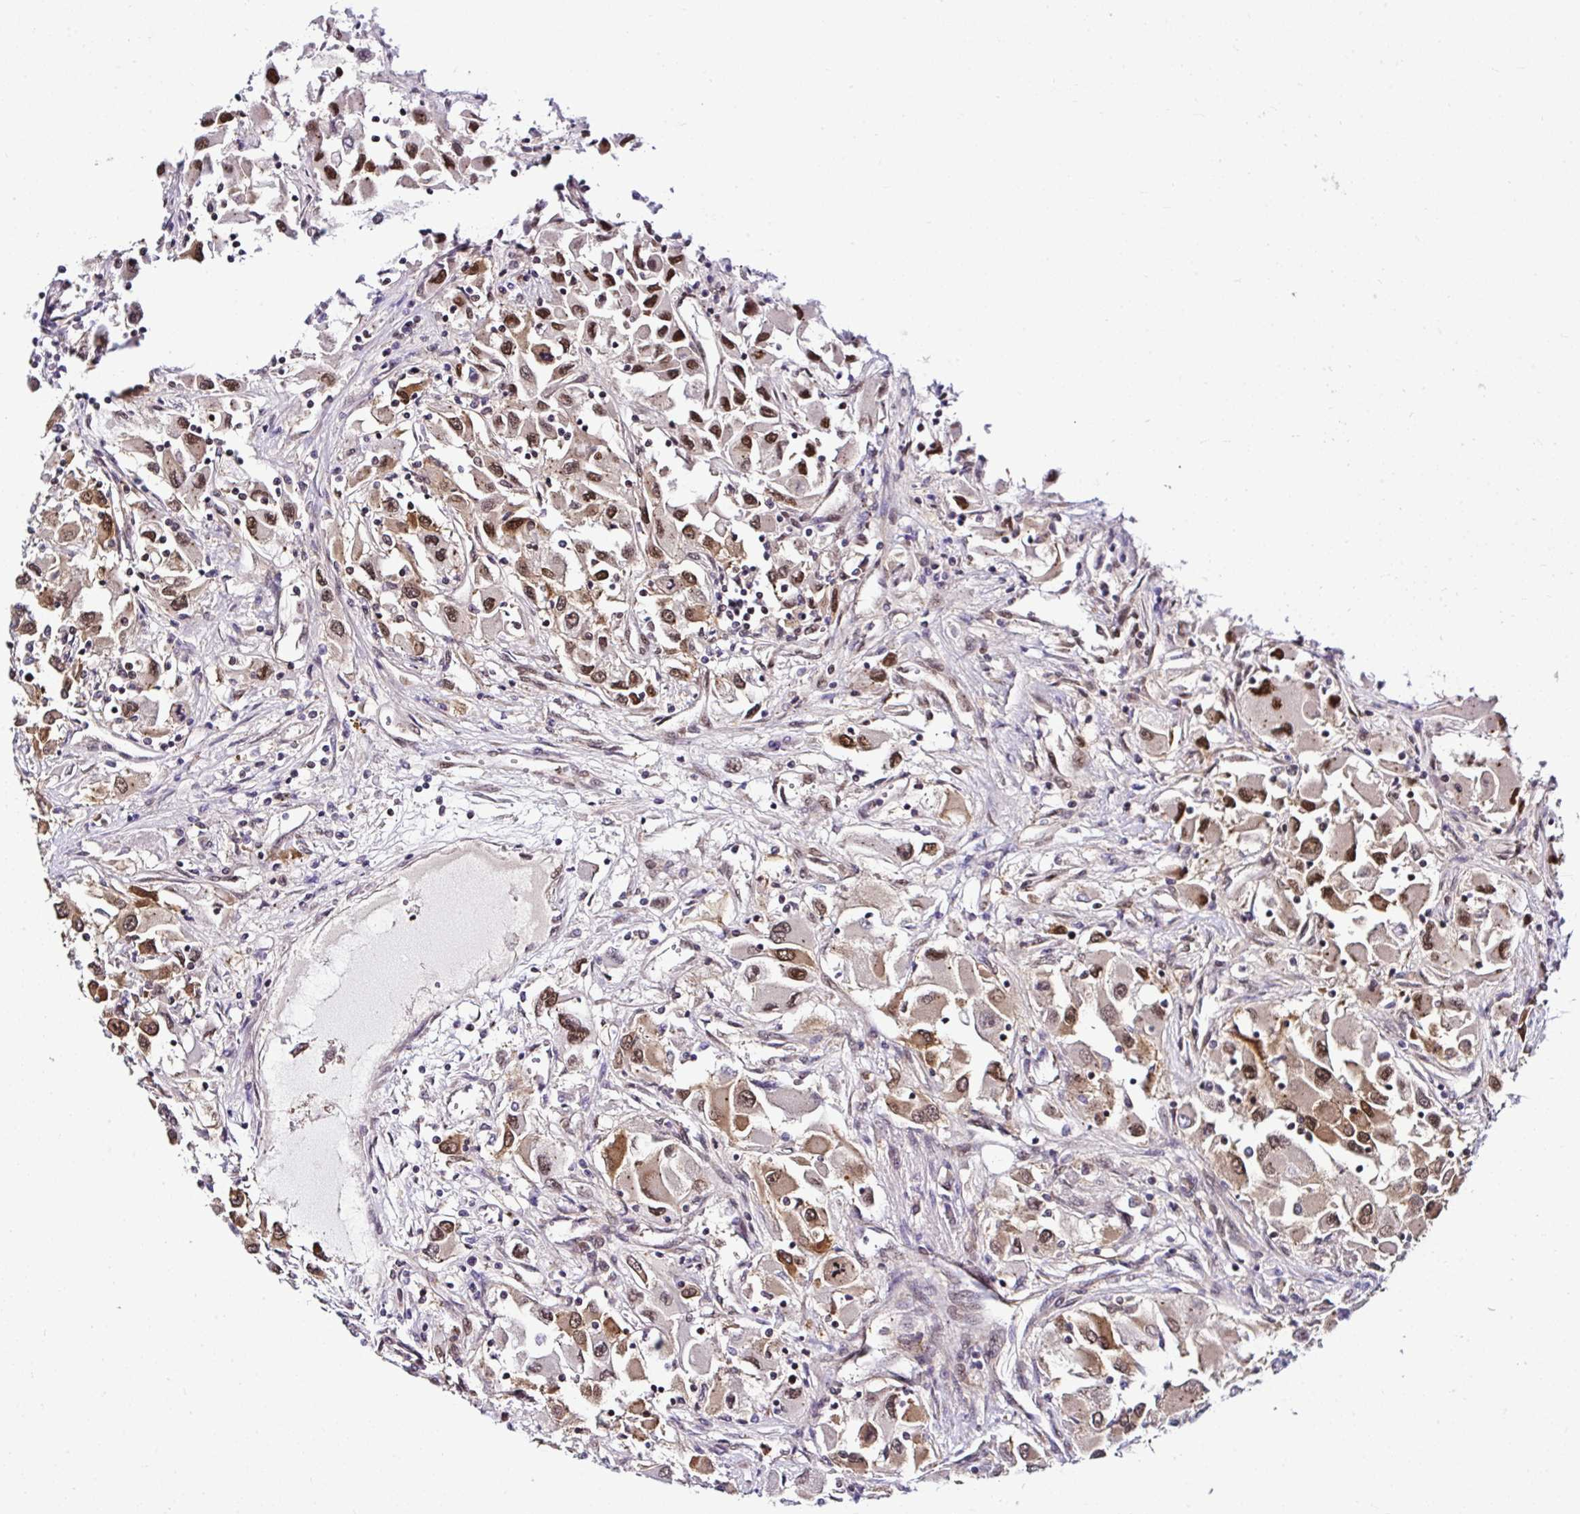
{"staining": {"intensity": "moderate", "quantity": ">75%", "location": "cytoplasmic/membranous,nuclear"}, "tissue": "renal cancer", "cell_type": "Tumor cells", "image_type": "cancer", "snomed": [{"axis": "morphology", "description": "Adenocarcinoma, NOS"}, {"axis": "topography", "description": "Kidney"}], "caption": "Protein expression analysis of renal adenocarcinoma demonstrates moderate cytoplasmic/membranous and nuclear expression in about >75% of tumor cells.", "gene": "PIN4", "patient": {"sex": "female", "age": 52}}